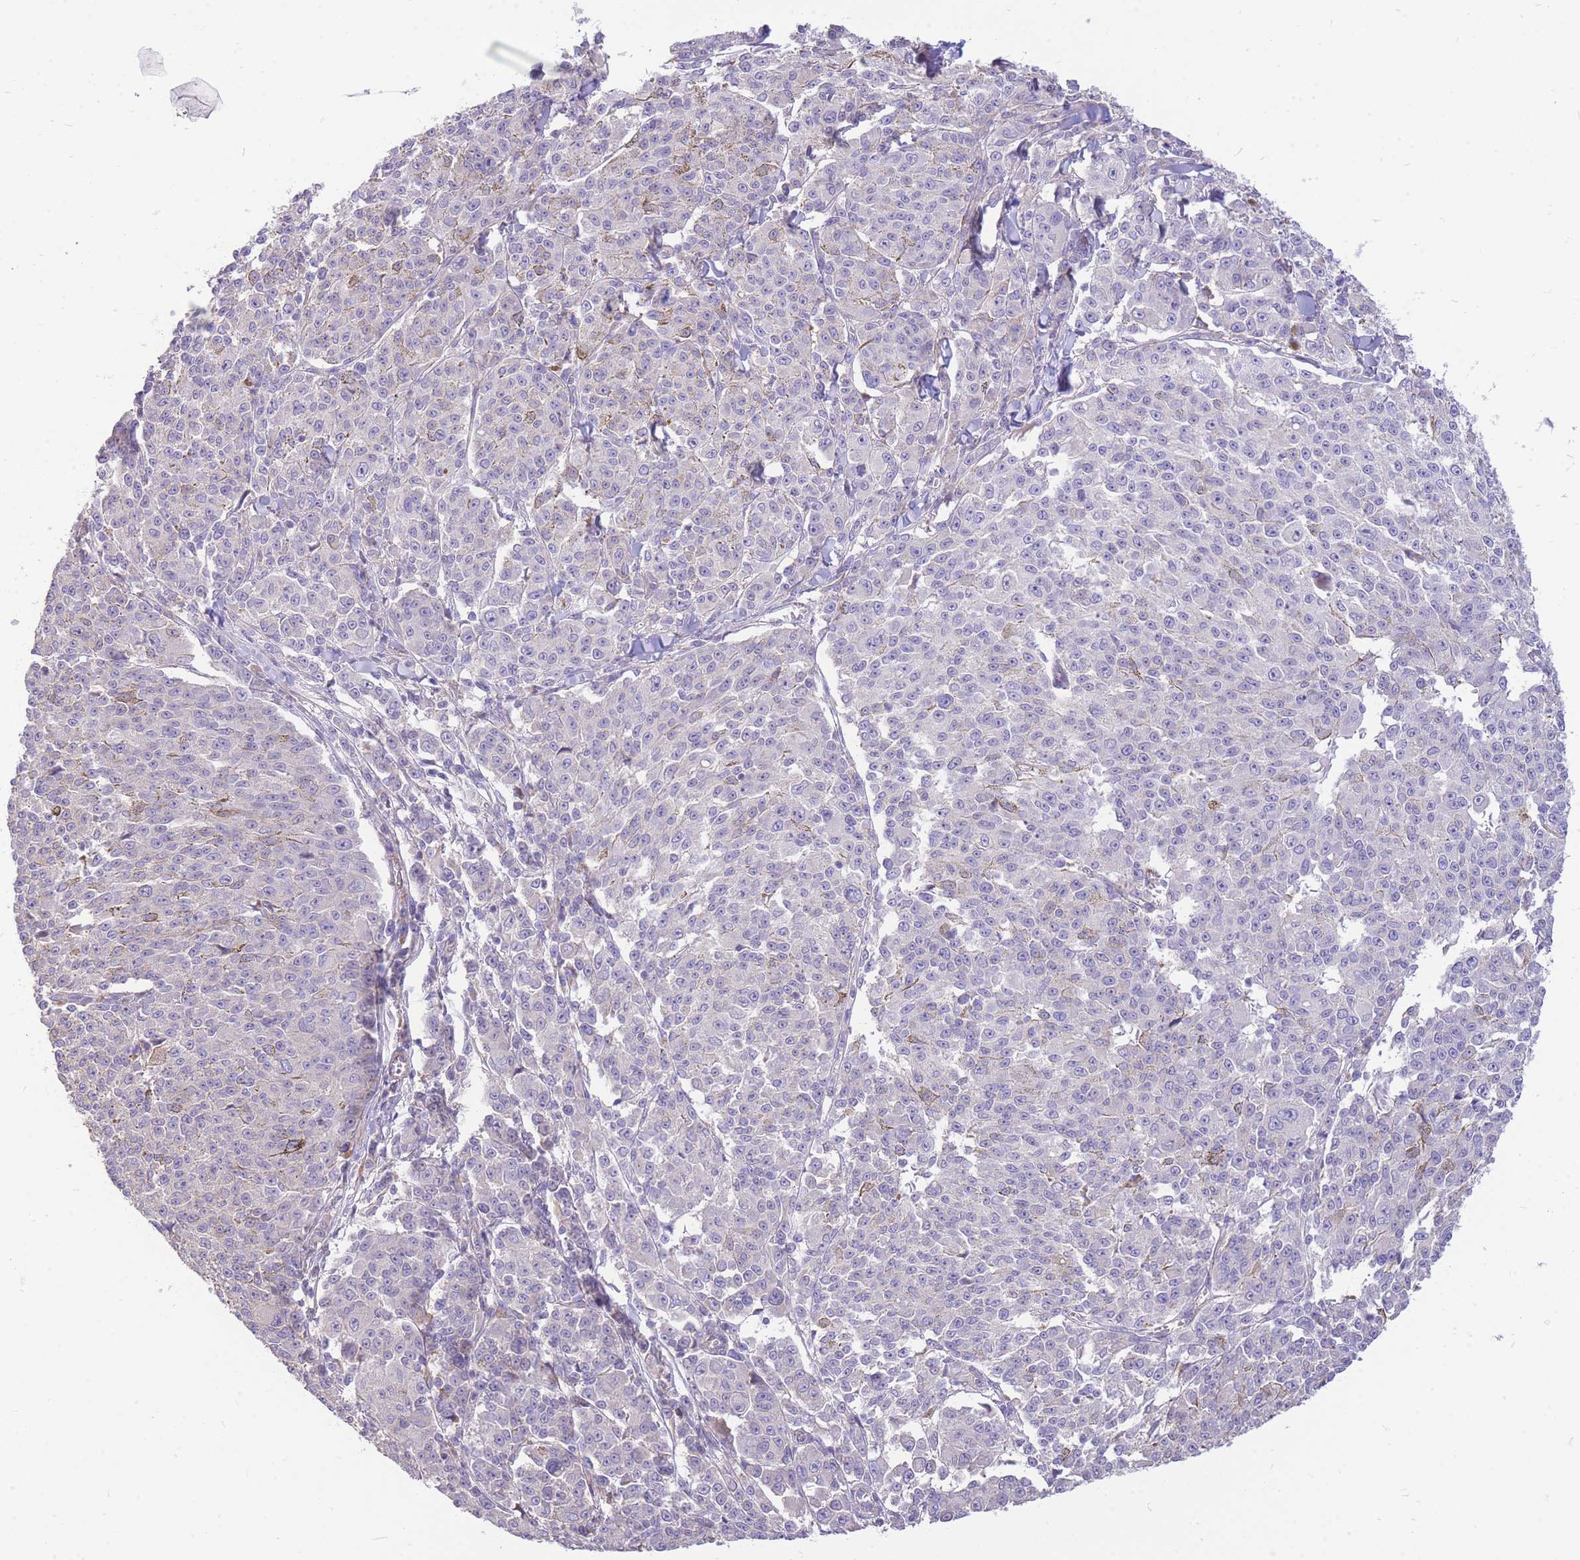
{"staining": {"intensity": "negative", "quantity": "none", "location": "none"}, "tissue": "melanoma", "cell_type": "Tumor cells", "image_type": "cancer", "snomed": [{"axis": "morphology", "description": "Malignant melanoma, NOS"}, {"axis": "topography", "description": "Skin"}], "caption": "There is no significant staining in tumor cells of melanoma.", "gene": "OR5T1", "patient": {"sex": "female", "age": 52}}